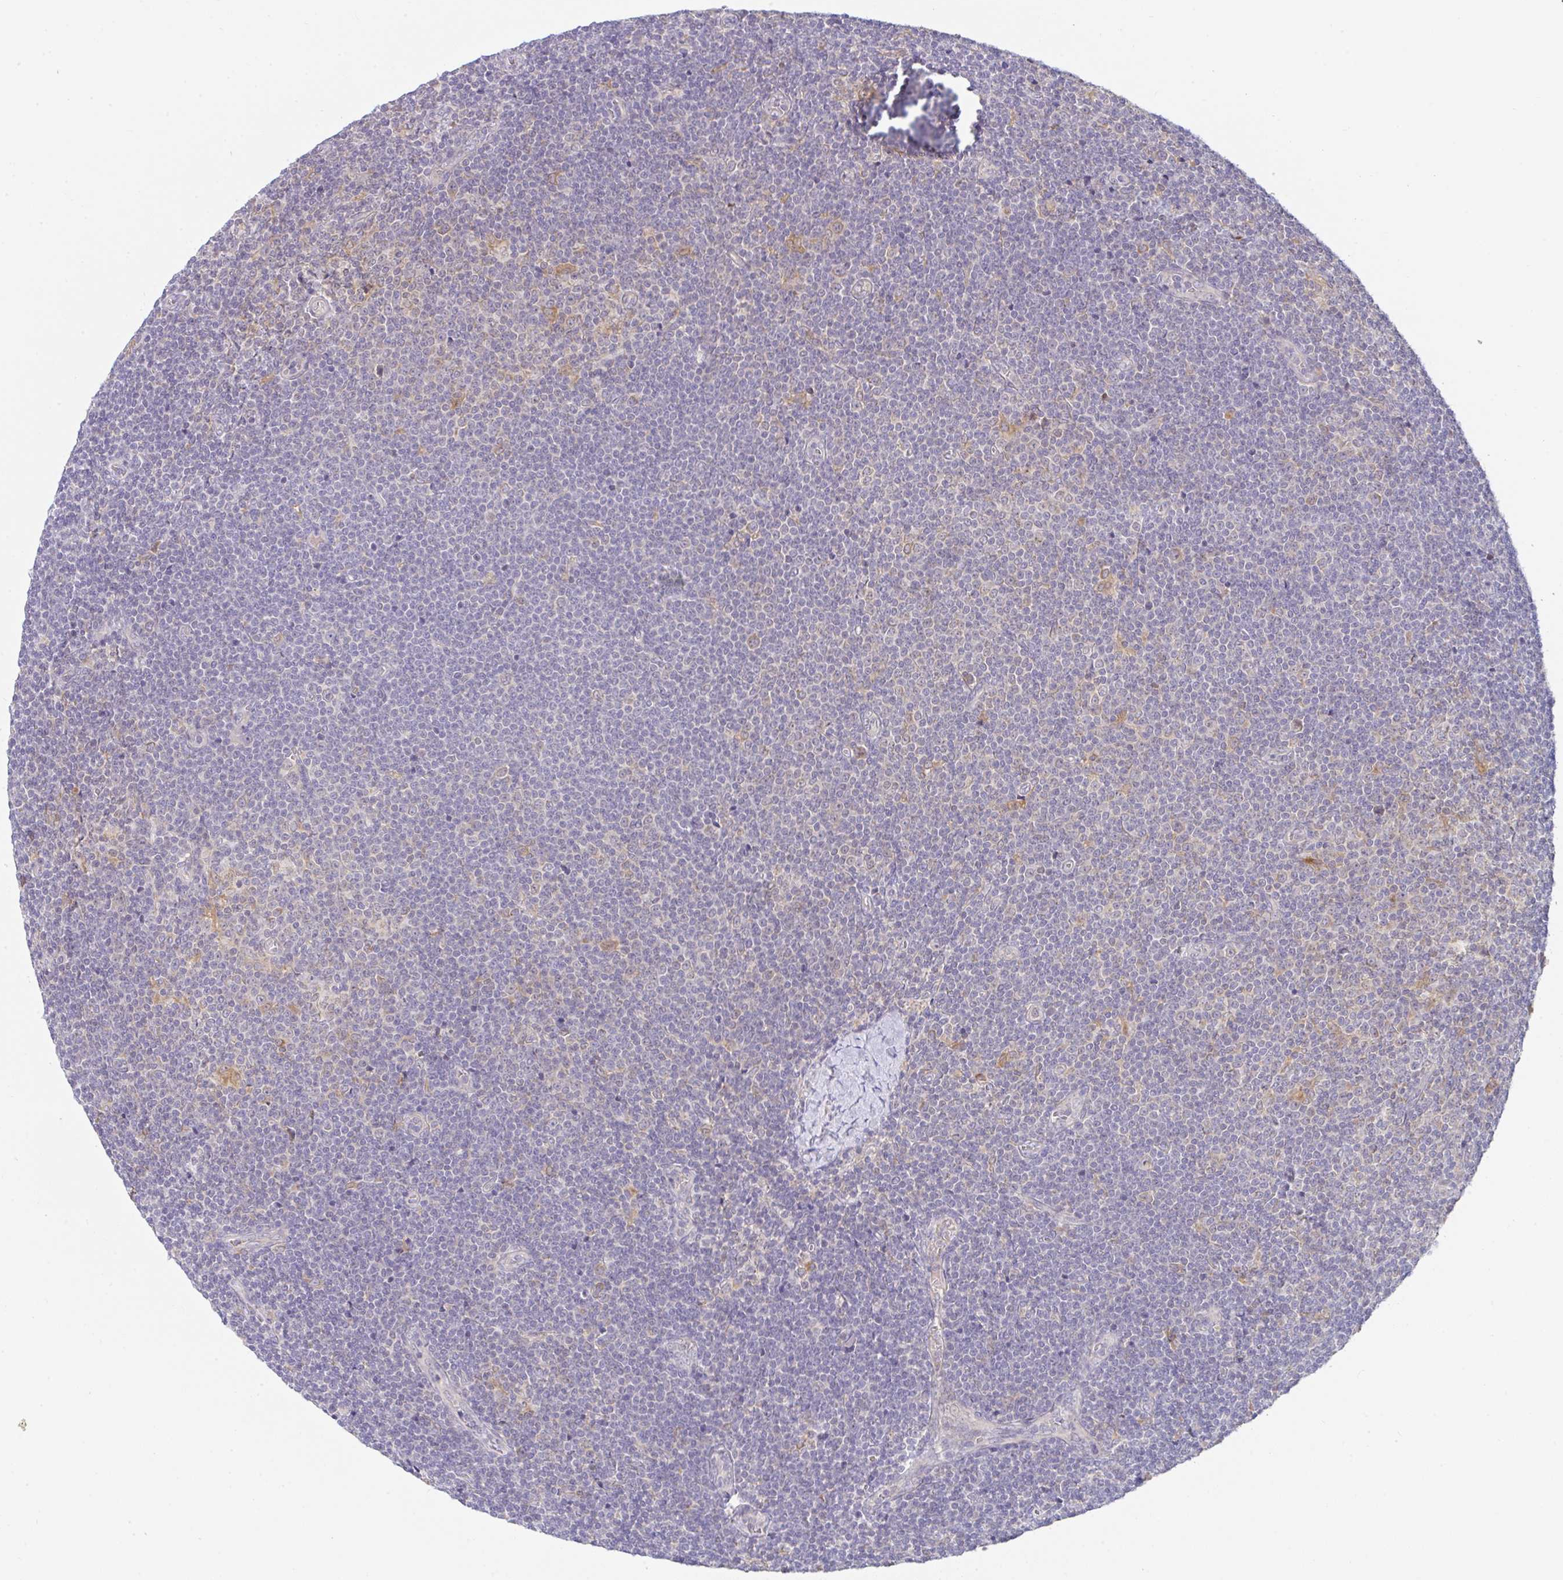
{"staining": {"intensity": "negative", "quantity": "none", "location": "none"}, "tissue": "lymphoma", "cell_type": "Tumor cells", "image_type": "cancer", "snomed": [{"axis": "morphology", "description": "Malignant lymphoma, non-Hodgkin's type, Low grade"}, {"axis": "topography", "description": "Lymph node"}], "caption": "IHC of malignant lymphoma, non-Hodgkin's type (low-grade) exhibits no positivity in tumor cells. (Brightfield microscopy of DAB (3,3'-diaminobenzidine) IHC at high magnification).", "gene": "DERL2", "patient": {"sex": "male", "age": 48}}